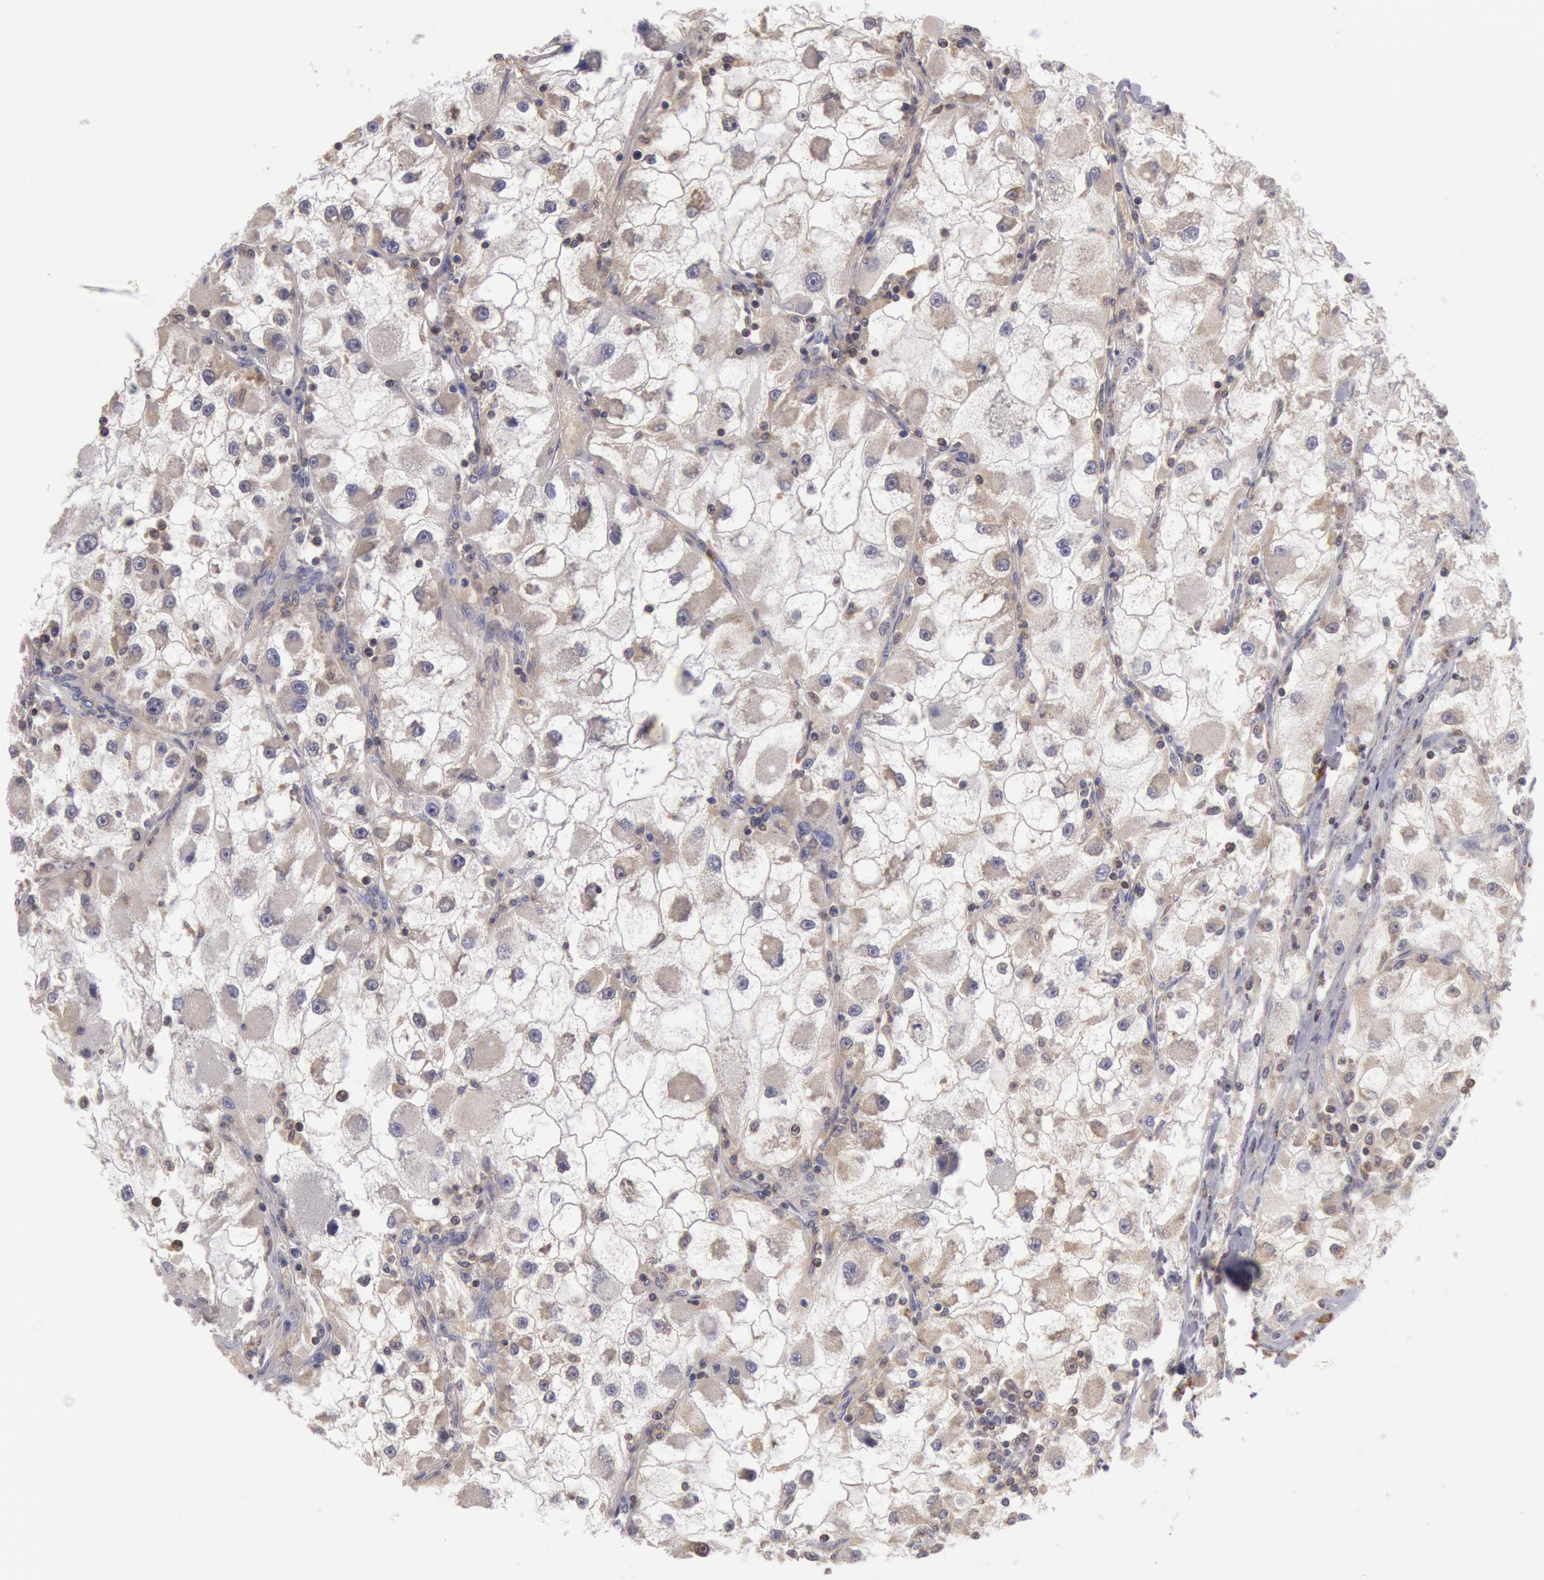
{"staining": {"intensity": "weak", "quantity": ">75%", "location": "cytoplasmic/membranous"}, "tissue": "renal cancer", "cell_type": "Tumor cells", "image_type": "cancer", "snomed": [{"axis": "morphology", "description": "Adenocarcinoma, NOS"}, {"axis": "topography", "description": "Kidney"}], "caption": "The micrograph displays staining of renal adenocarcinoma, revealing weak cytoplasmic/membranous protein expression (brown color) within tumor cells.", "gene": "MPST", "patient": {"sex": "female", "age": 73}}